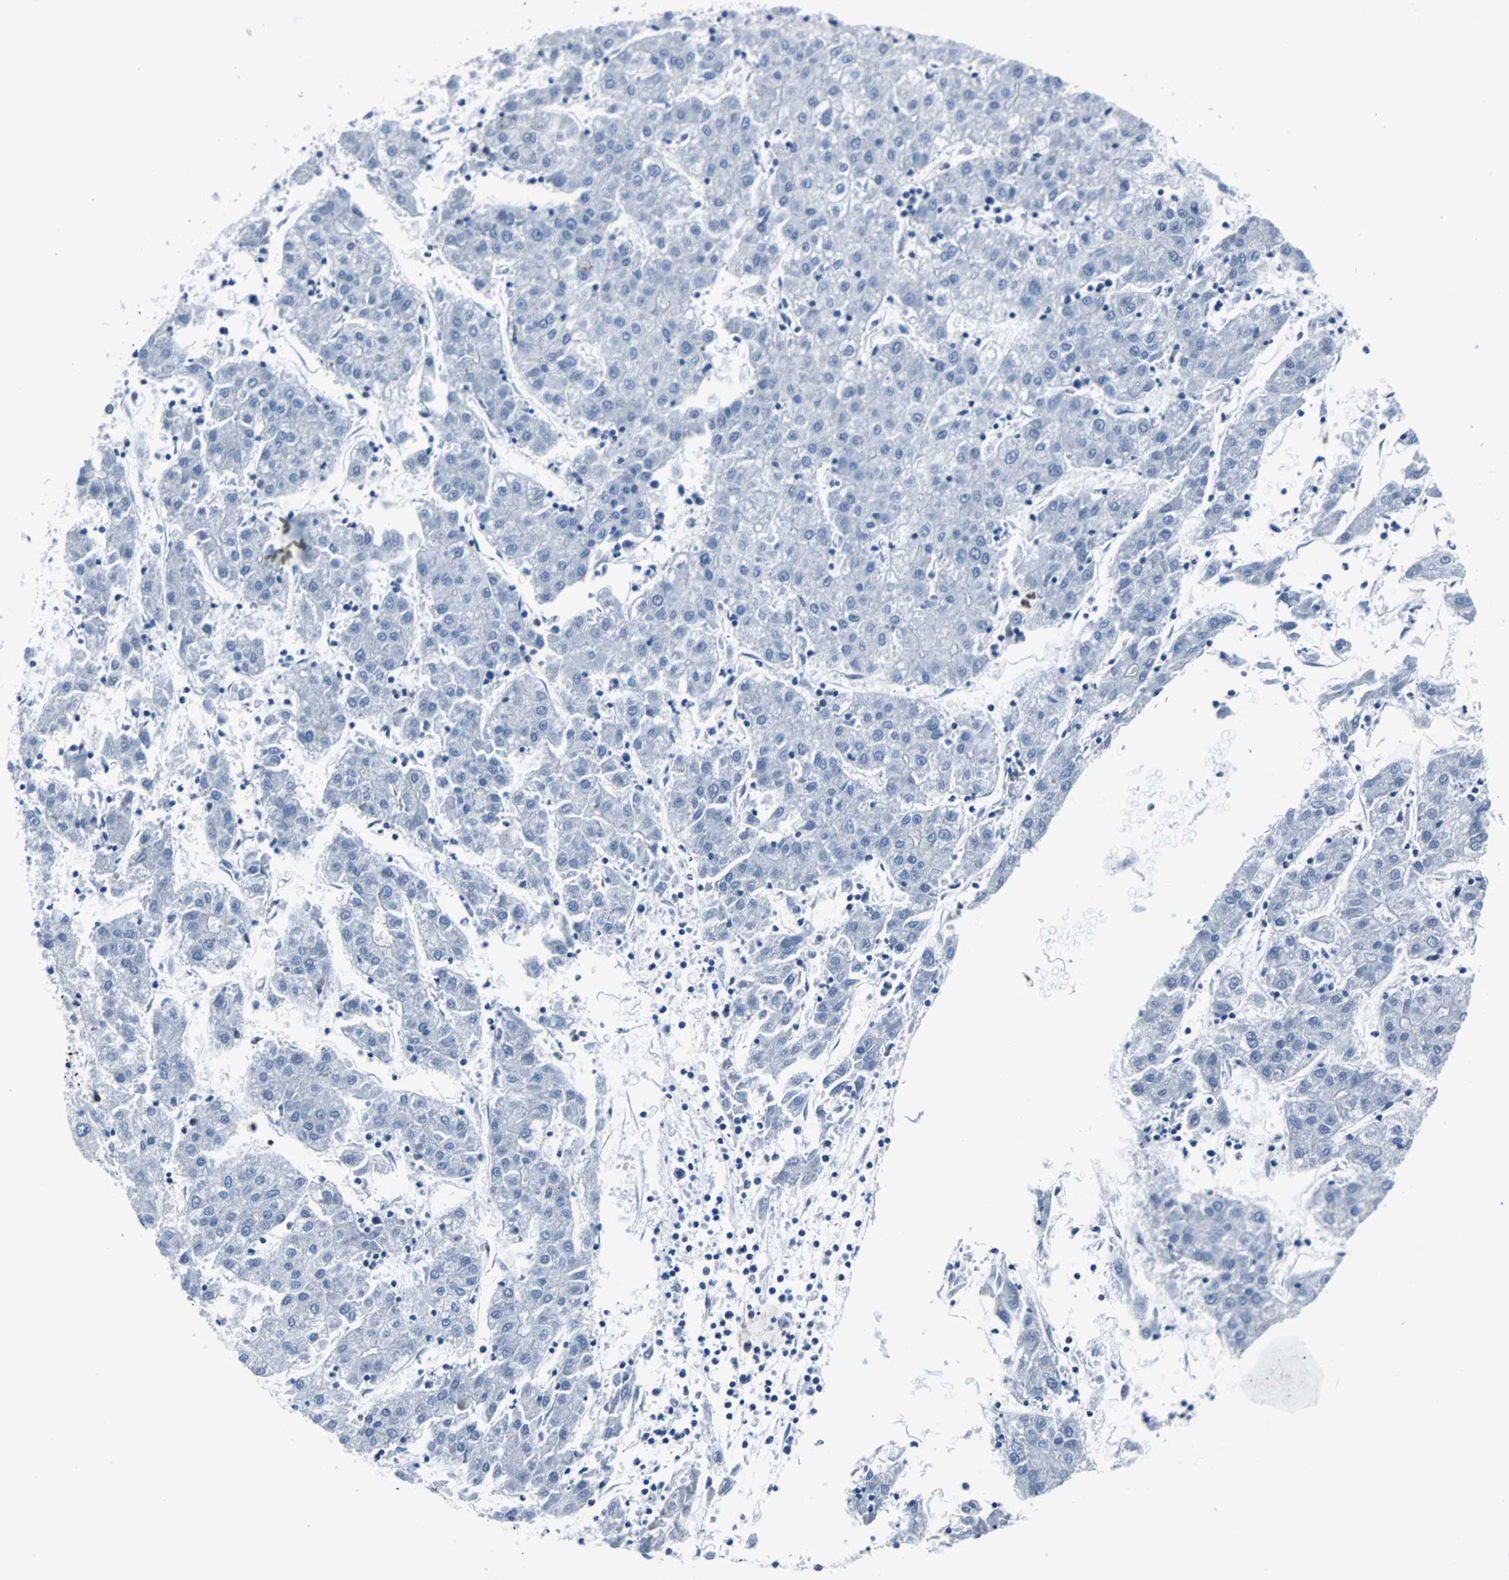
{"staining": {"intensity": "negative", "quantity": "none", "location": "none"}, "tissue": "liver cancer", "cell_type": "Tumor cells", "image_type": "cancer", "snomed": [{"axis": "morphology", "description": "Carcinoma, Hepatocellular, NOS"}, {"axis": "topography", "description": "Liver"}], "caption": "Tumor cells are negative for brown protein staining in liver cancer.", "gene": "RASA1", "patient": {"sex": "male", "age": 72}}